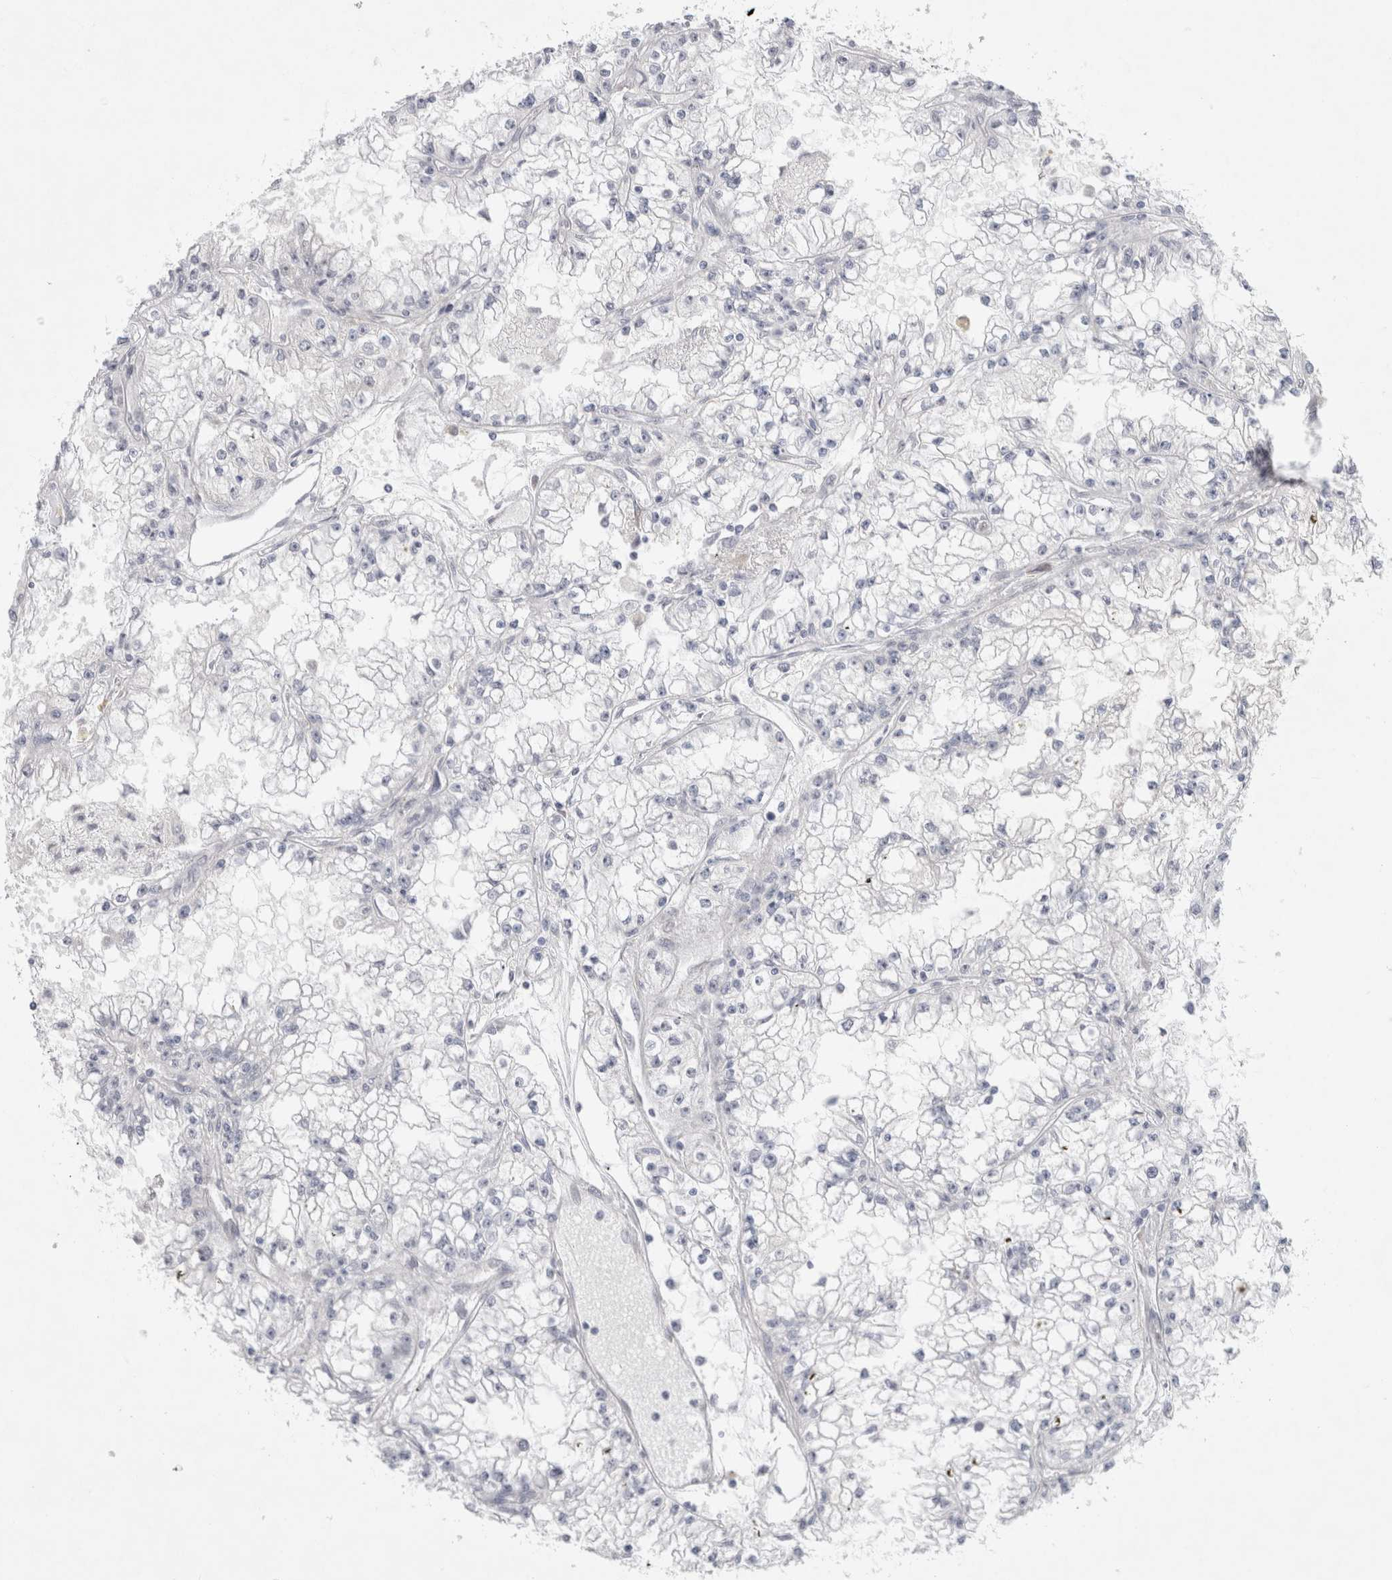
{"staining": {"intensity": "negative", "quantity": "none", "location": "none"}, "tissue": "renal cancer", "cell_type": "Tumor cells", "image_type": "cancer", "snomed": [{"axis": "morphology", "description": "Adenocarcinoma, NOS"}, {"axis": "topography", "description": "Kidney"}], "caption": "This is a image of immunohistochemistry staining of renal cancer (adenocarcinoma), which shows no staining in tumor cells.", "gene": "TRMT1L", "patient": {"sex": "male", "age": 56}}